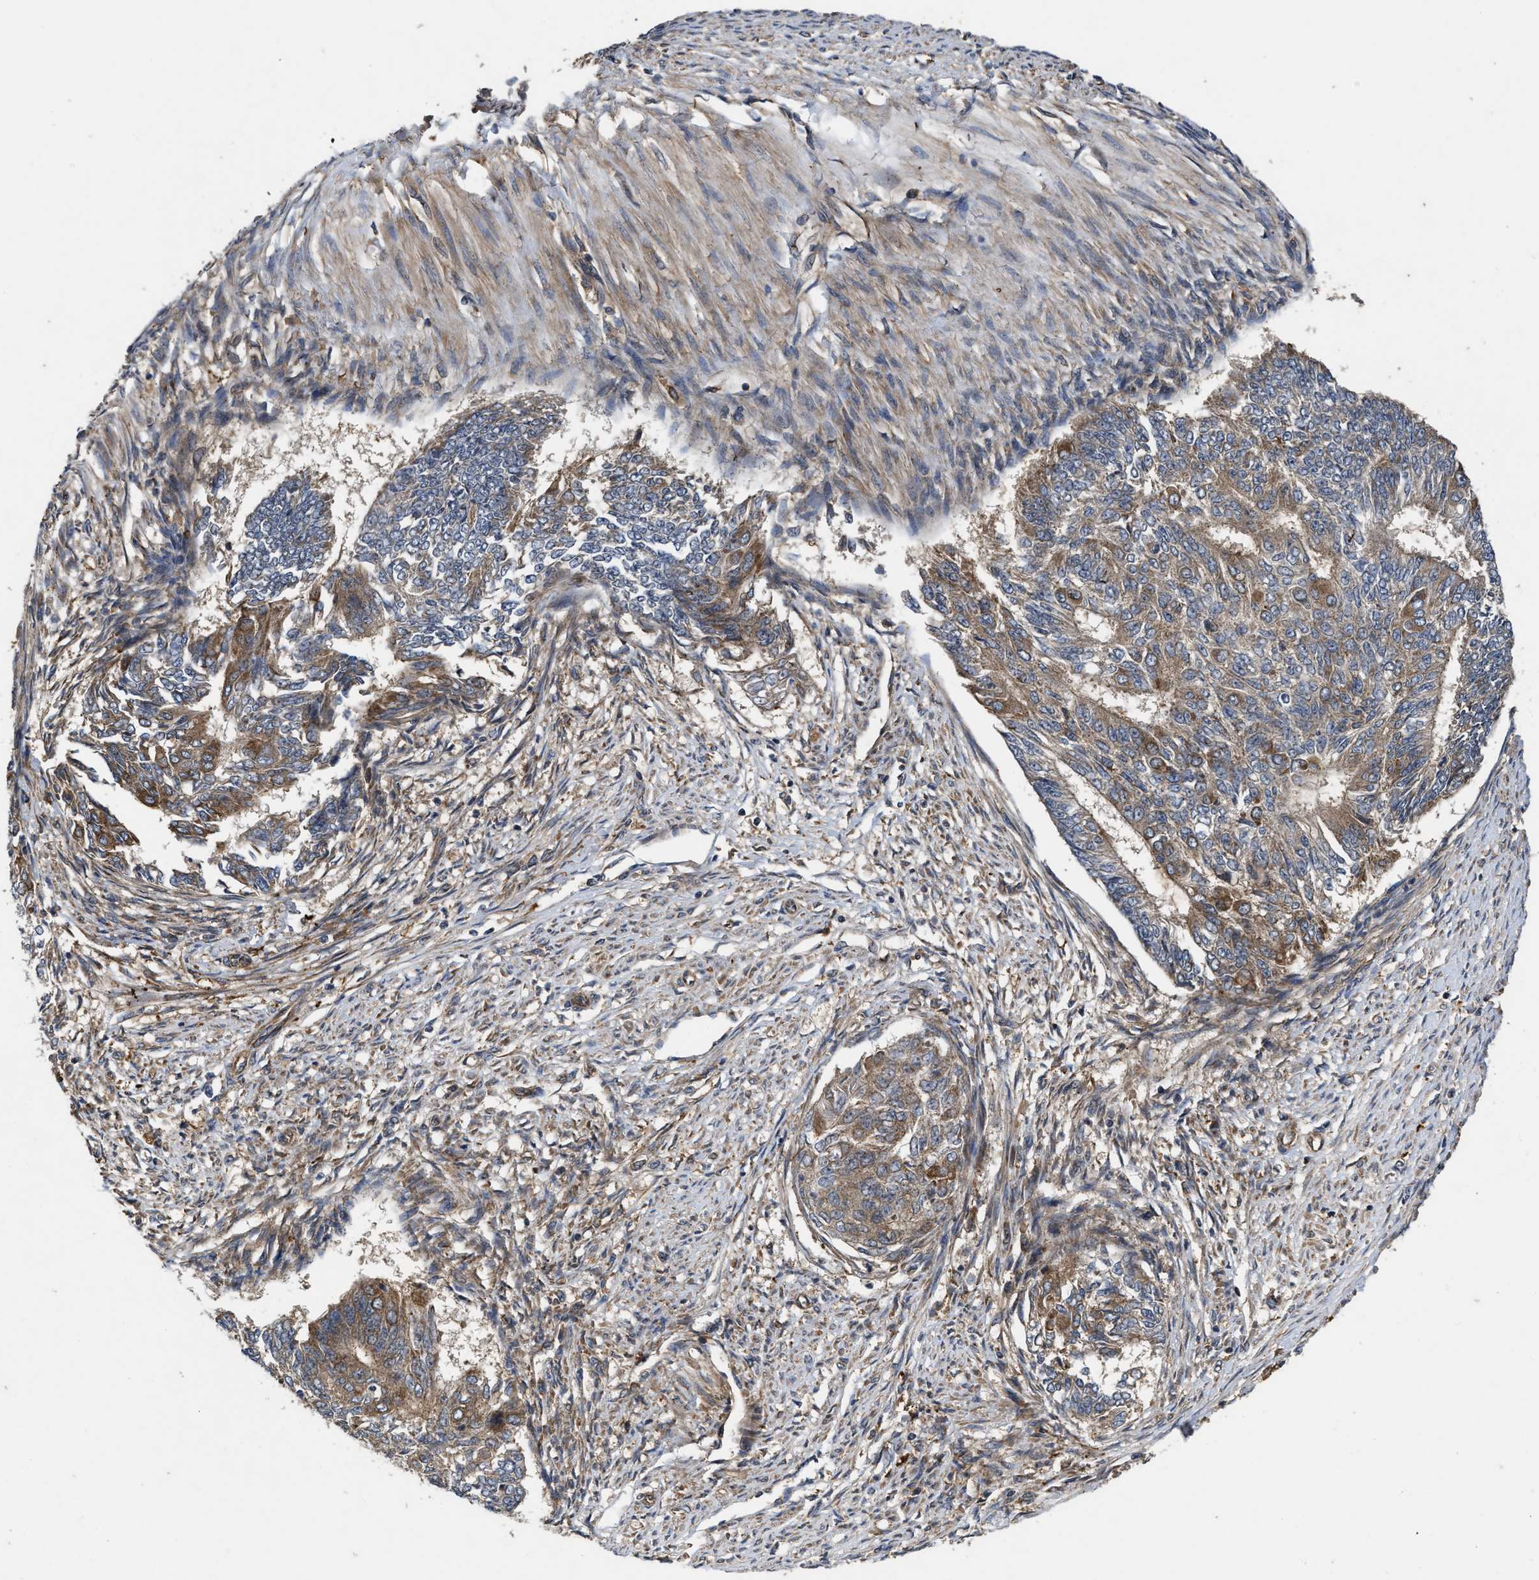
{"staining": {"intensity": "moderate", "quantity": ">75%", "location": "cytoplasmic/membranous"}, "tissue": "endometrial cancer", "cell_type": "Tumor cells", "image_type": "cancer", "snomed": [{"axis": "morphology", "description": "Adenocarcinoma, NOS"}, {"axis": "topography", "description": "Endometrium"}], "caption": "A photomicrograph showing moderate cytoplasmic/membranous positivity in about >75% of tumor cells in endometrial adenocarcinoma, as visualized by brown immunohistochemical staining.", "gene": "EFNA4", "patient": {"sex": "female", "age": 32}}